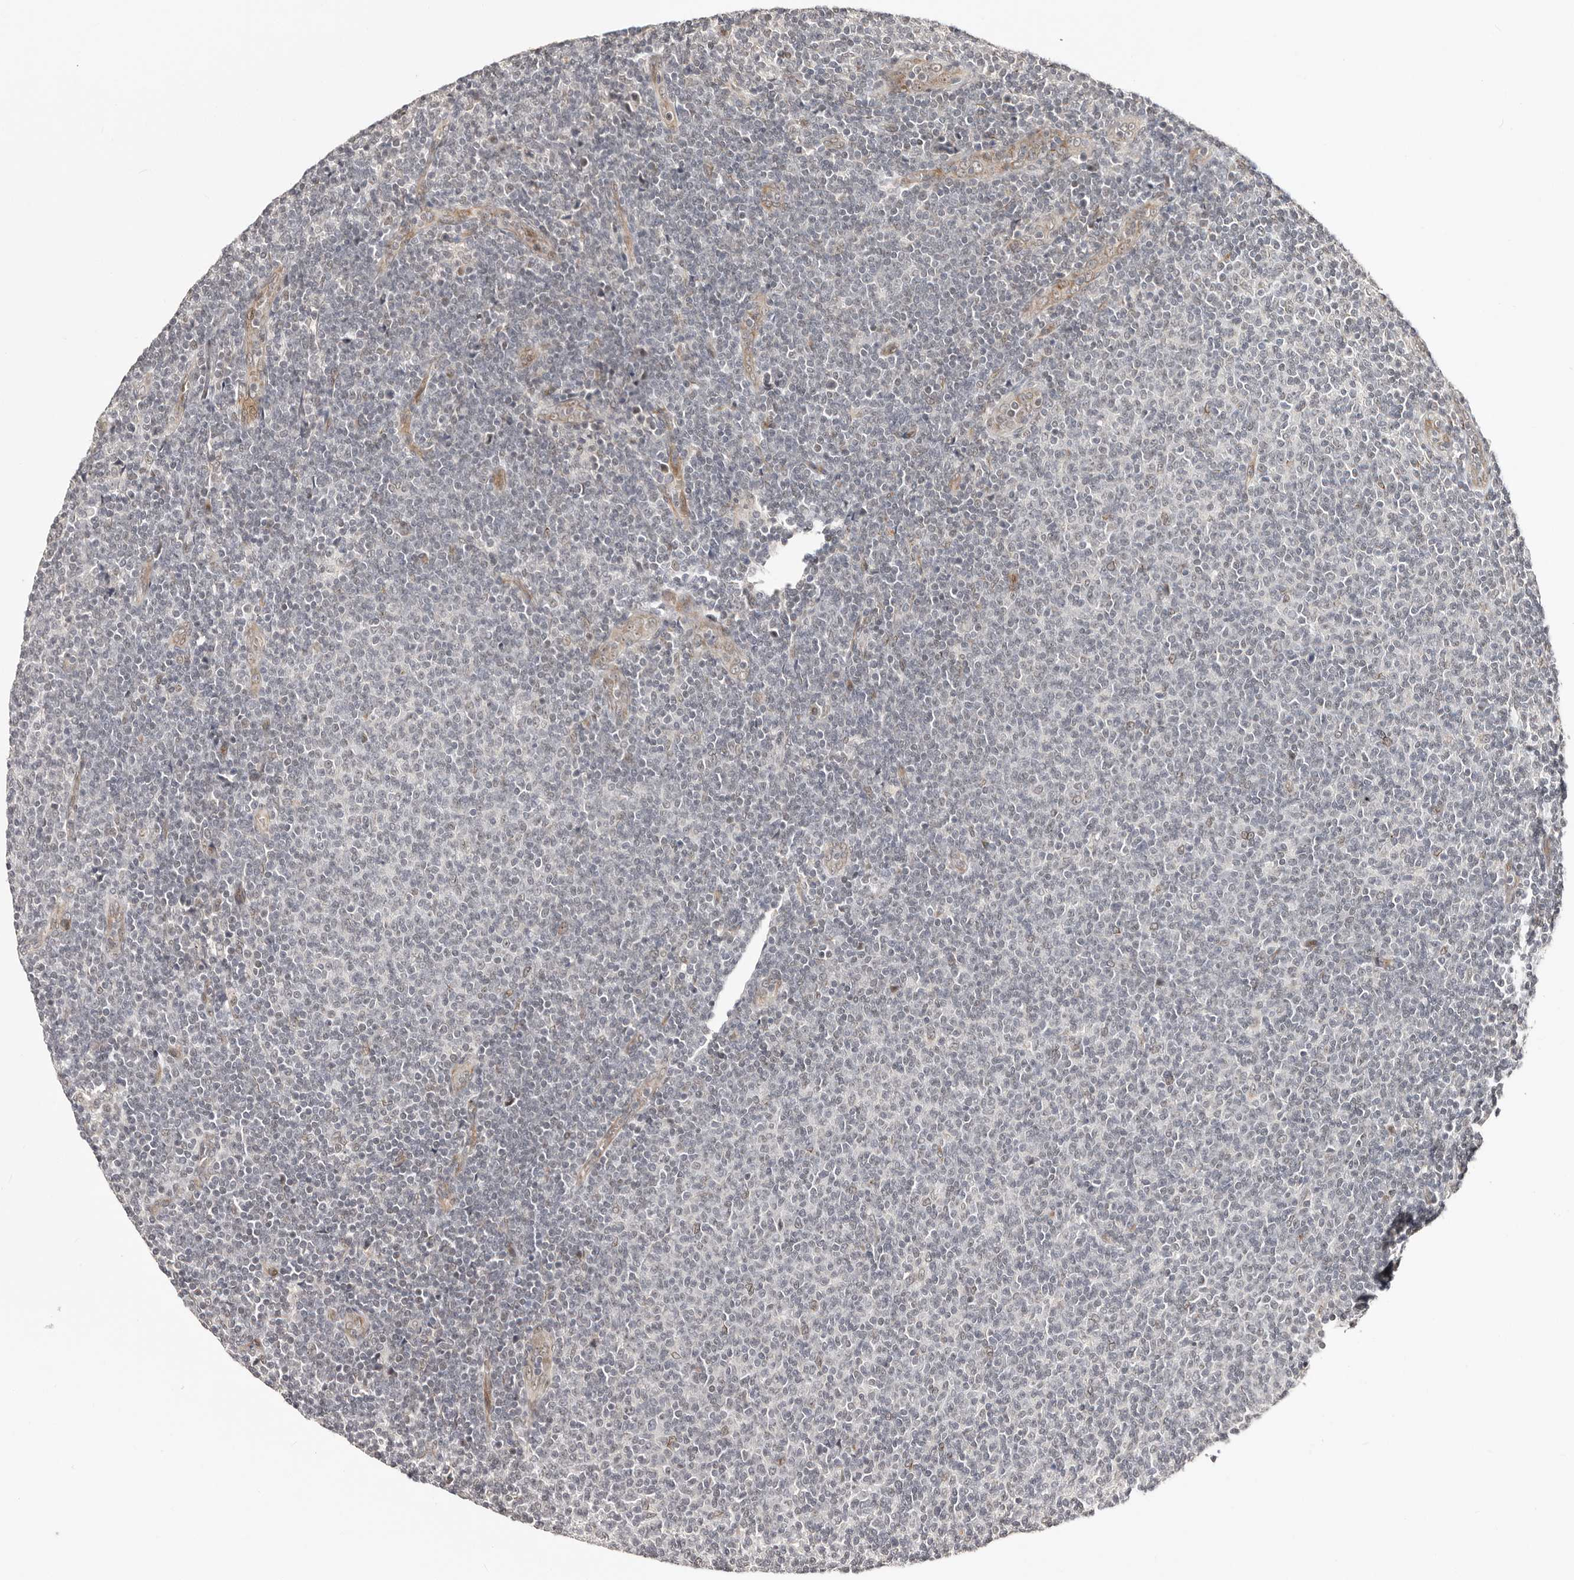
{"staining": {"intensity": "negative", "quantity": "none", "location": "none"}, "tissue": "lymphoma", "cell_type": "Tumor cells", "image_type": "cancer", "snomed": [{"axis": "morphology", "description": "Malignant lymphoma, non-Hodgkin's type, Low grade"}, {"axis": "topography", "description": "Lymph node"}], "caption": "There is no significant expression in tumor cells of lymphoma. Nuclei are stained in blue.", "gene": "SRCAP", "patient": {"sex": "male", "age": 66}}